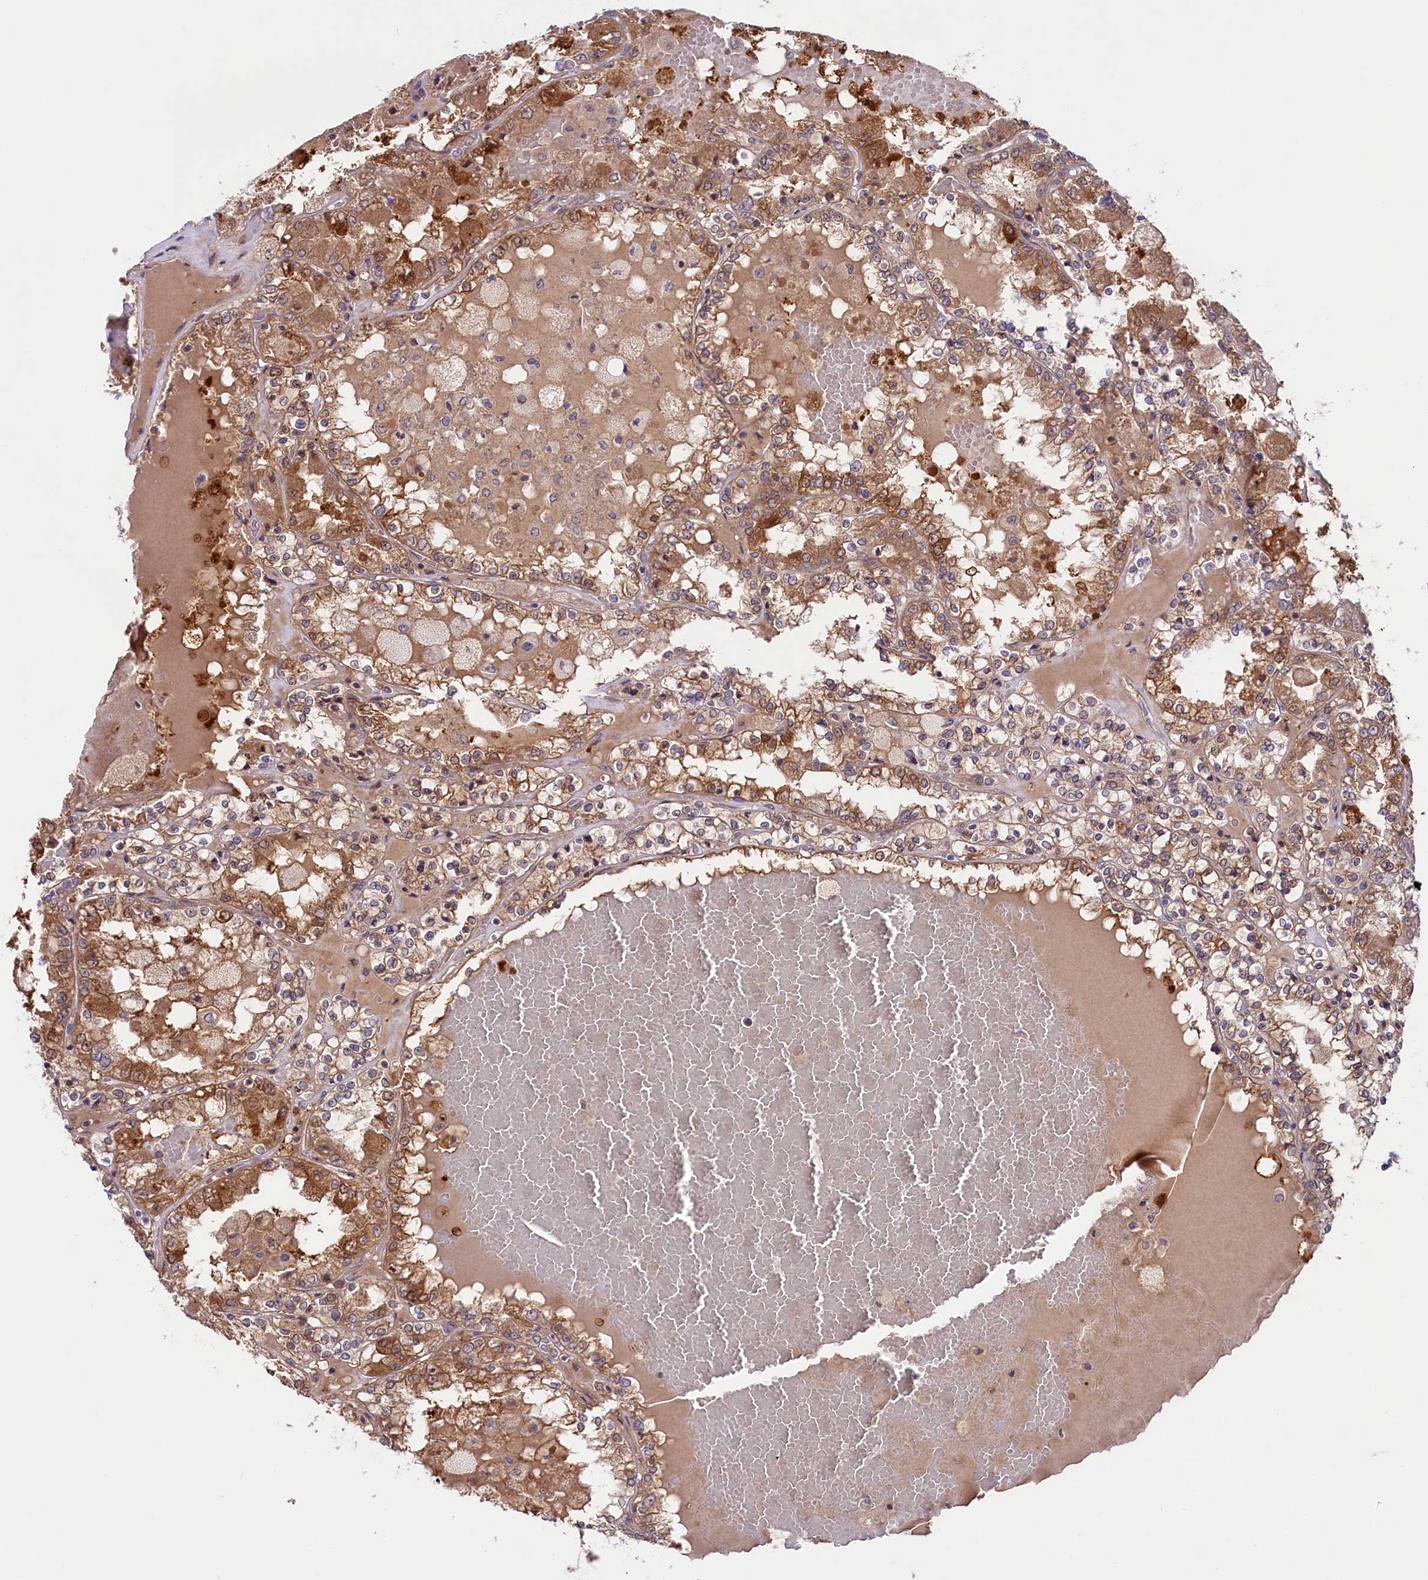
{"staining": {"intensity": "moderate", "quantity": ">75%", "location": "cytoplasmic/membranous"}, "tissue": "renal cancer", "cell_type": "Tumor cells", "image_type": "cancer", "snomed": [{"axis": "morphology", "description": "Adenocarcinoma, NOS"}, {"axis": "topography", "description": "Kidney"}], "caption": "Approximately >75% of tumor cells in adenocarcinoma (renal) show moderate cytoplasmic/membranous protein staining as visualized by brown immunohistochemical staining.", "gene": "COG8", "patient": {"sex": "female", "age": 56}}